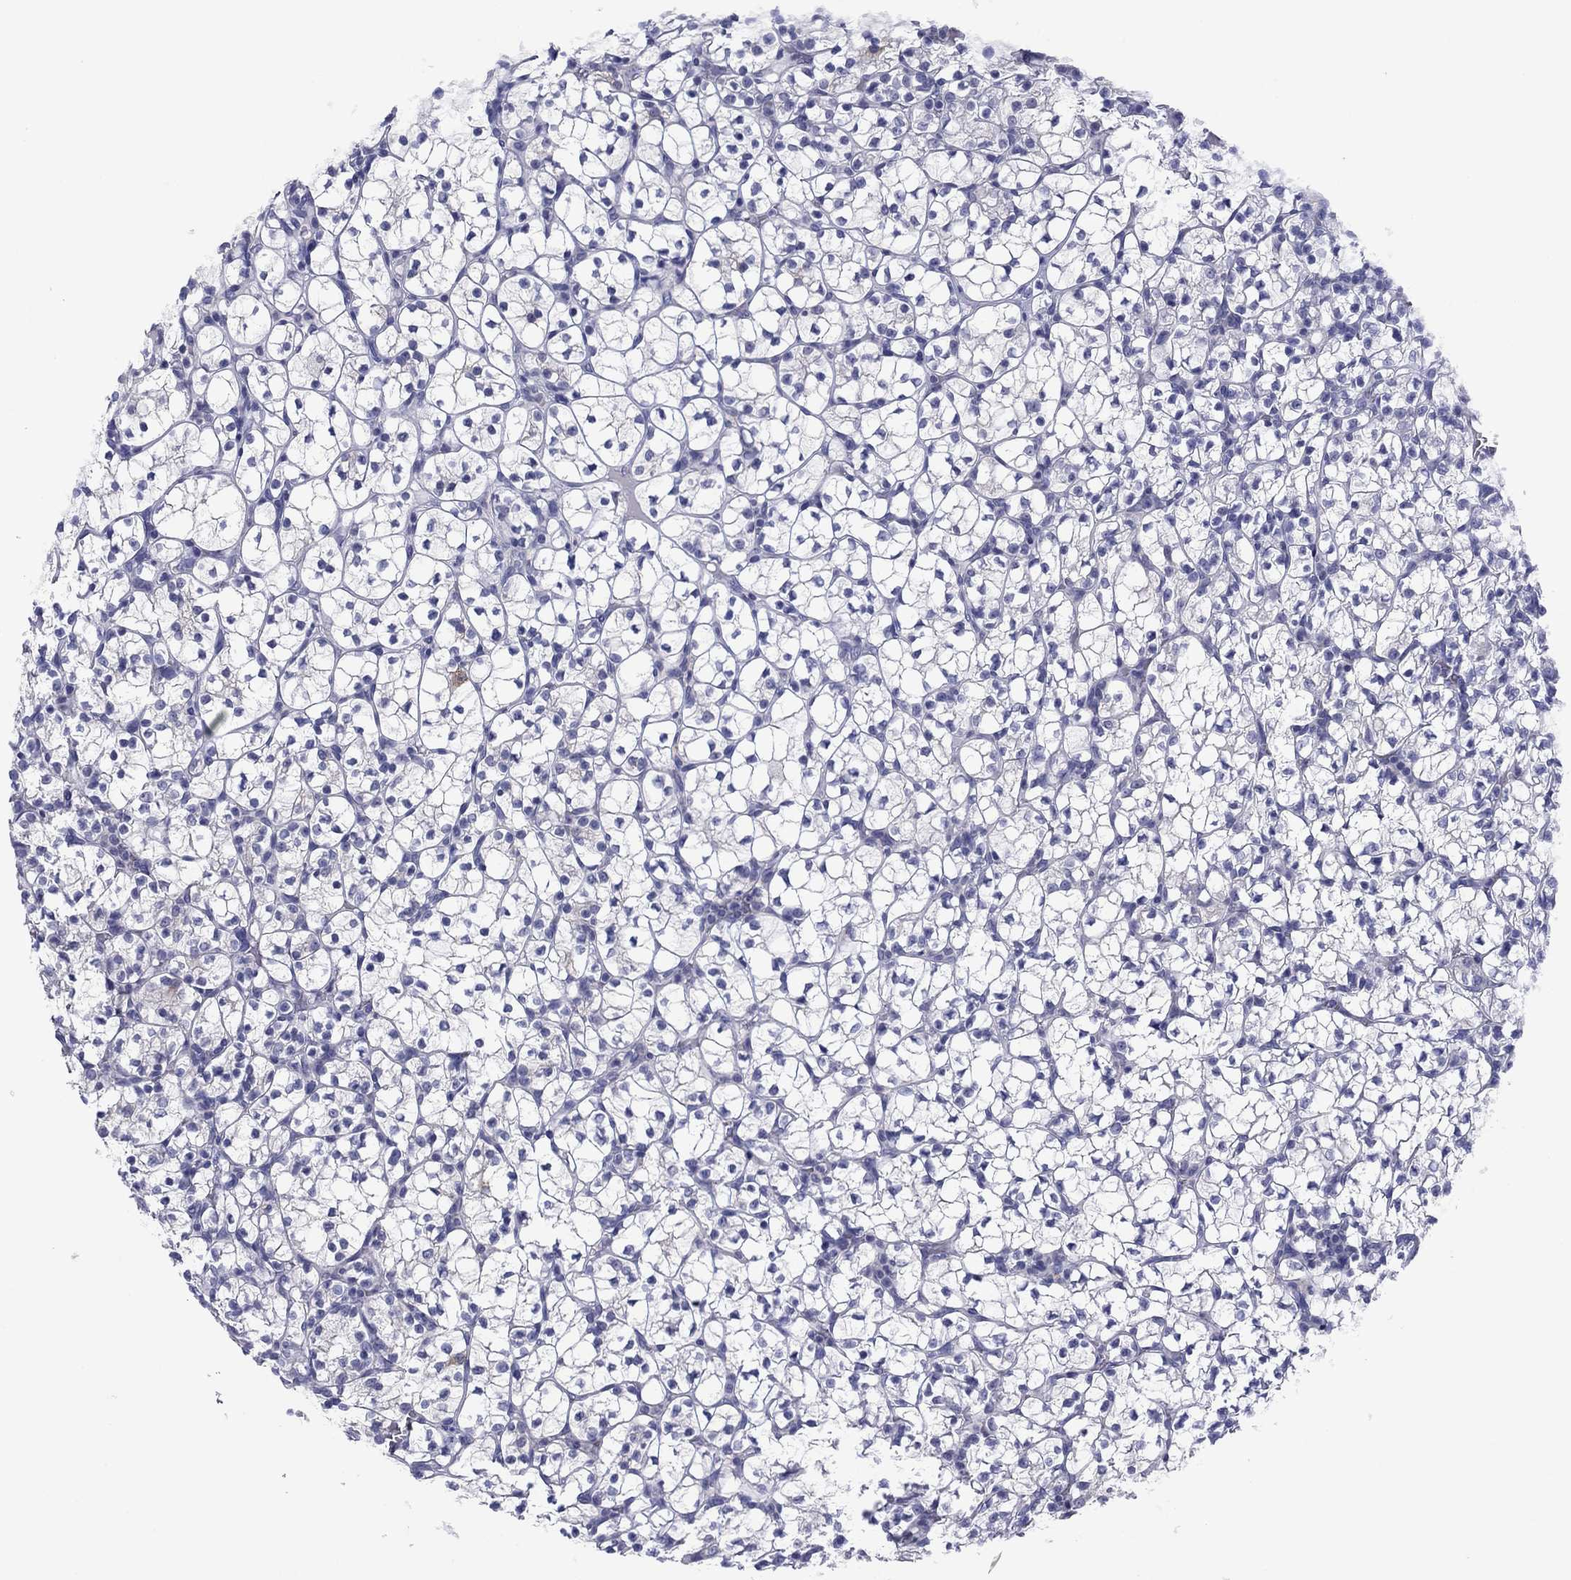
{"staining": {"intensity": "negative", "quantity": "none", "location": "none"}, "tissue": "renal cancer", "cell_type": "Tumor cells", "image_type": "cancer", "snomed": [{"axis": "morphology", "description": "Adenocarcinoma, NOS"}, {"axis": "topography", "description": "Kidney"}], "caption": "Renal cancer (adenocarcinoma) was stained to show a protein in brown. There is no significant positivity in tumor cells.", "gene": "TCFL5", "patient": {"sex": "female", "age": 89}}